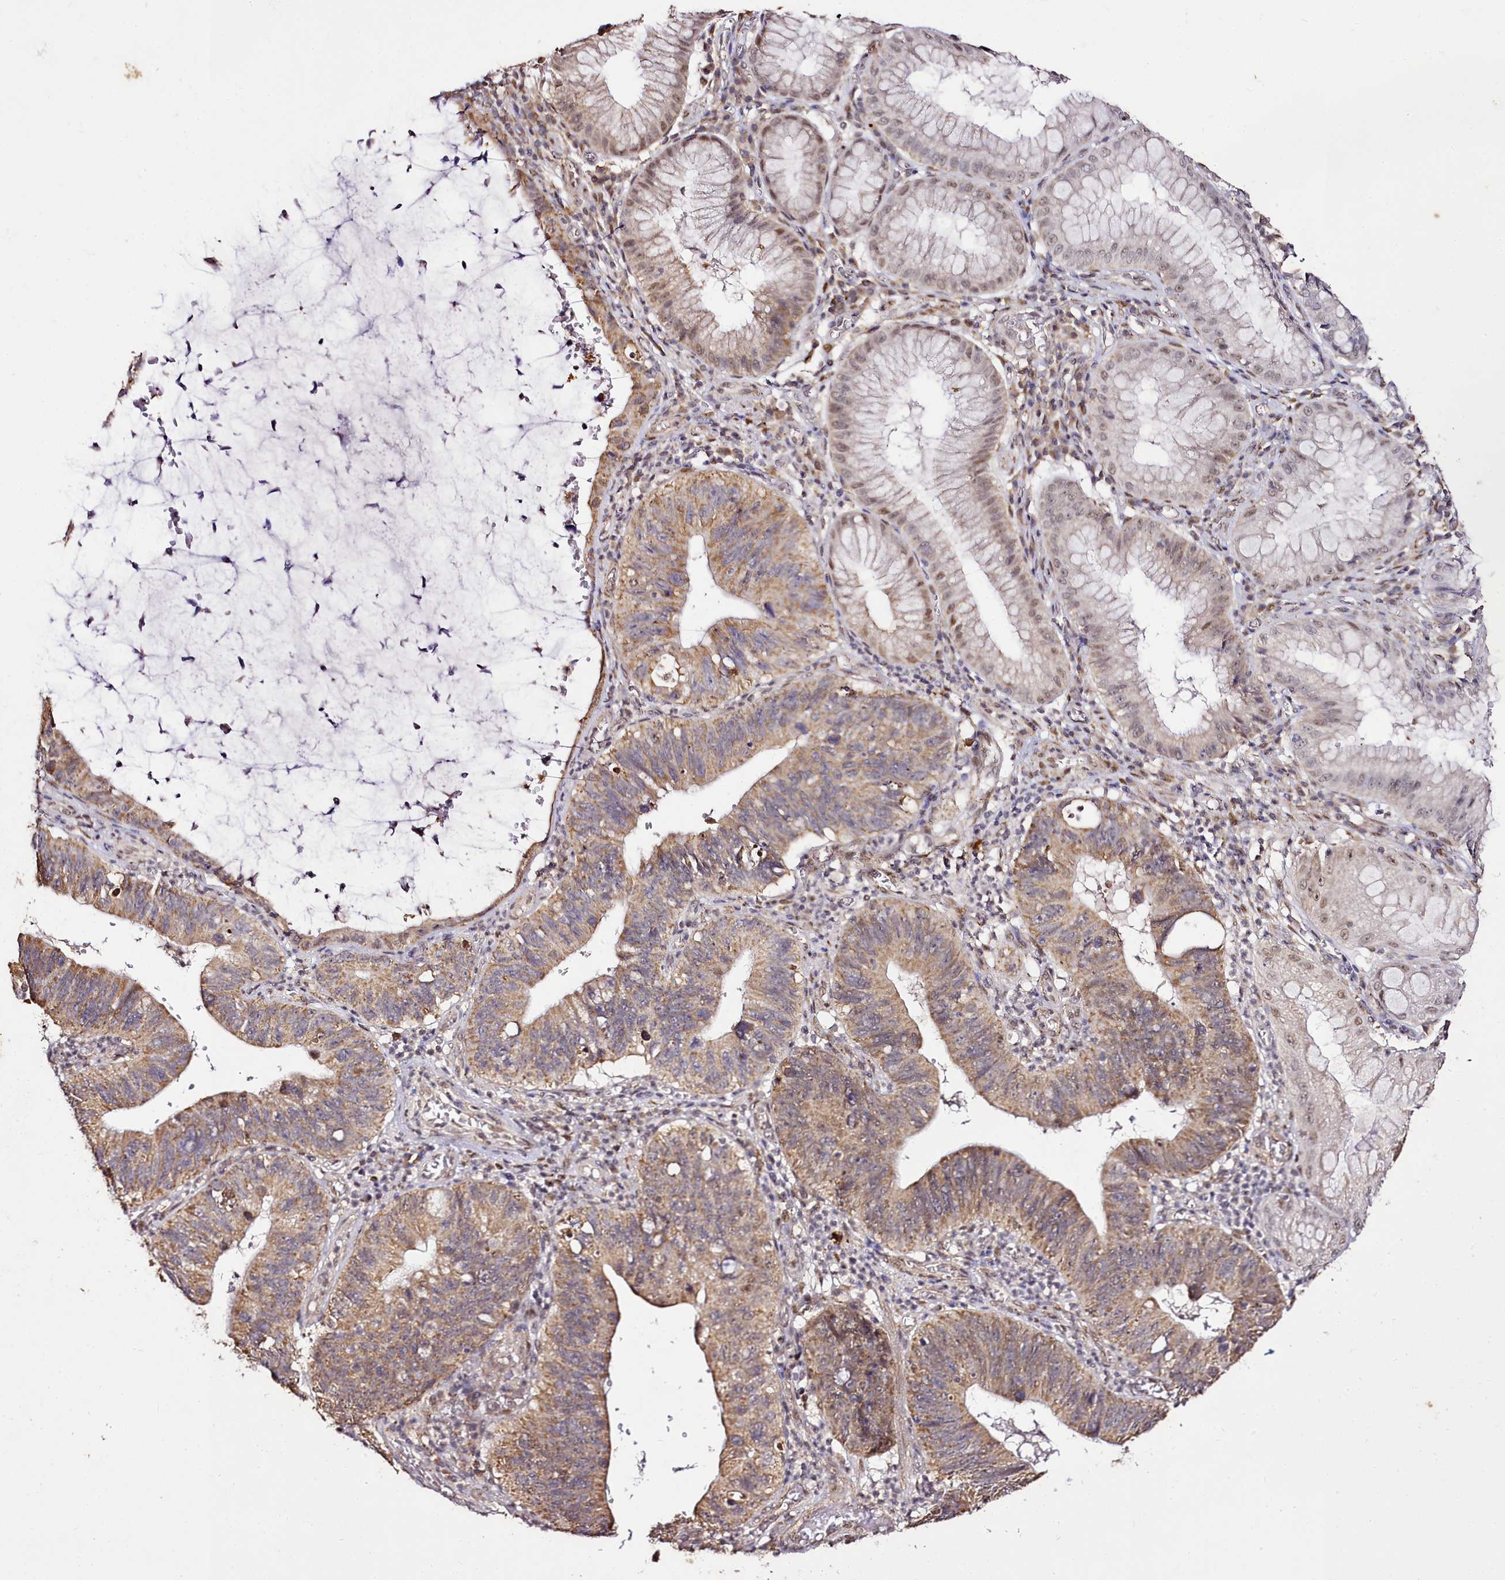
{"staining": {"intensity": "moderate", "quantity": ">75%", "location": "cytoplasmic/membranous,nuclear"}, "tissue": "stomach cancer", "cell_type": "Tumor cells", "image_type": "cancer", "snomed": [{"axis": "morphology", "description": "Adenocarcinoma, NOS"}, {"axis": "topography", "description": "Stomach"}], "caption": "This micrograph demonstrates immunohistochemistry staining of human stomach cancer (adenocarcinoma), with medium moderate cytoplasmic/membranous and nuclear positivity in approximately >75% of tumor cells.", "gene": "EDIL3", "patient": {"sex": "male", "age": 59}}